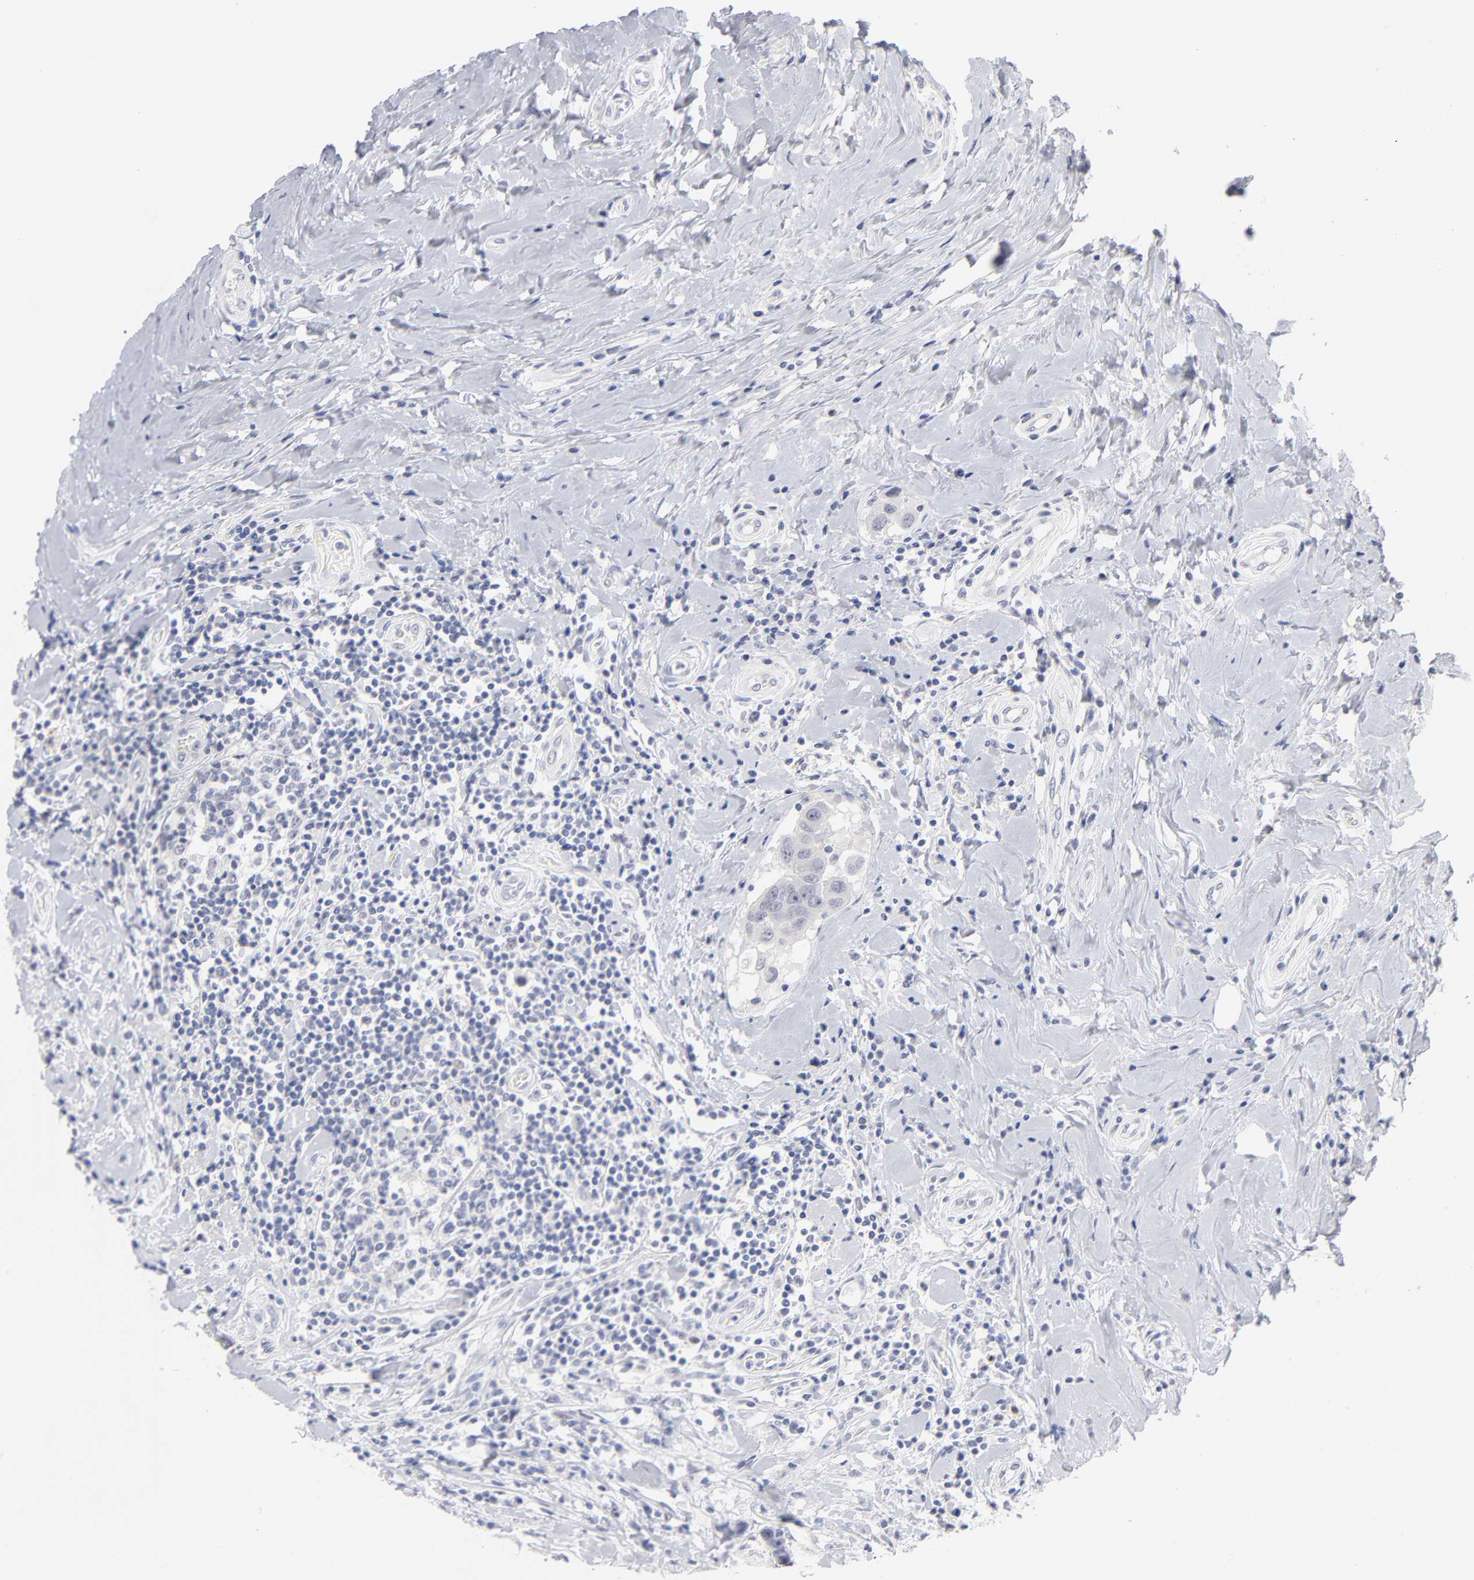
{"staining": {"intensity": "negative", "quantity": "none", "location": "none"}, "tissue": "breast cancer", "cell_type": "Tumor cells", "image_type": "cancer", "snomed": [{"axis": "morphology", "description": "Duct carcinoma"}, {"axis": "topography", "description": "Breast"}], "caption": "An image of human breast cancer (invasive ductal carcinoma) is negative for staining in tumor cells.", "gene": "KHNYN", "patient": {"sex": "female", "age": 27}}